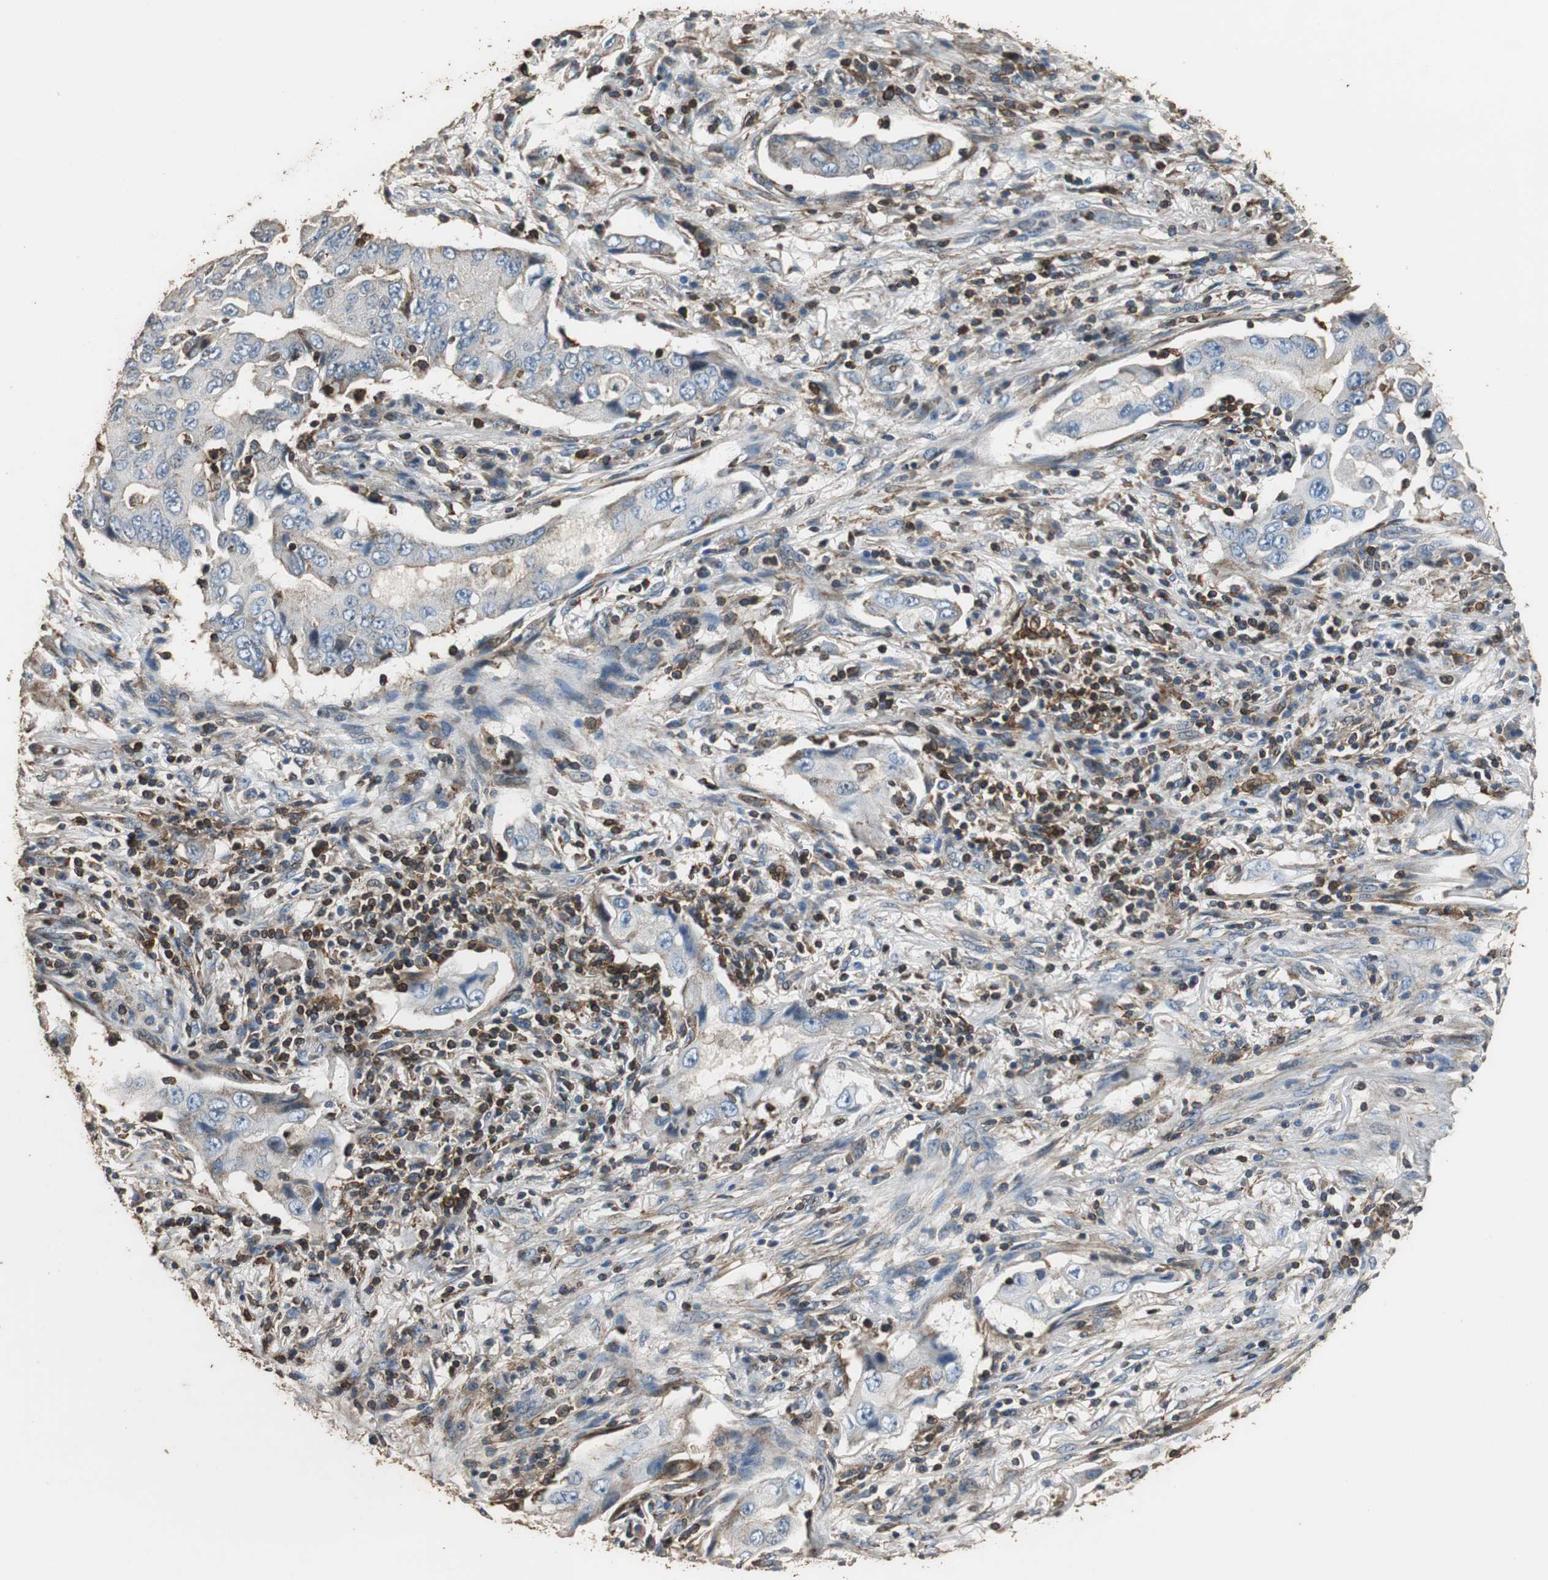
{"staining": {"intensity": "negative", "quantity": "none", "location": "none"}, "tissue": "lung cancer", "cell_type": "Tumor cells", "image_type": "cancer", "snomed": [{"axis": "morphology", "description": "Adenocarcinoma, NOS"}, {"axis": "topography", "description": "Lung"}], "caption": "A high-resolution image shows immunohistochemistry staining of lung cancer, which demonstrates no significant staining in tumor cells.", "gene": "PRKRA", "patient": {"sex": "female", "age": 65}}